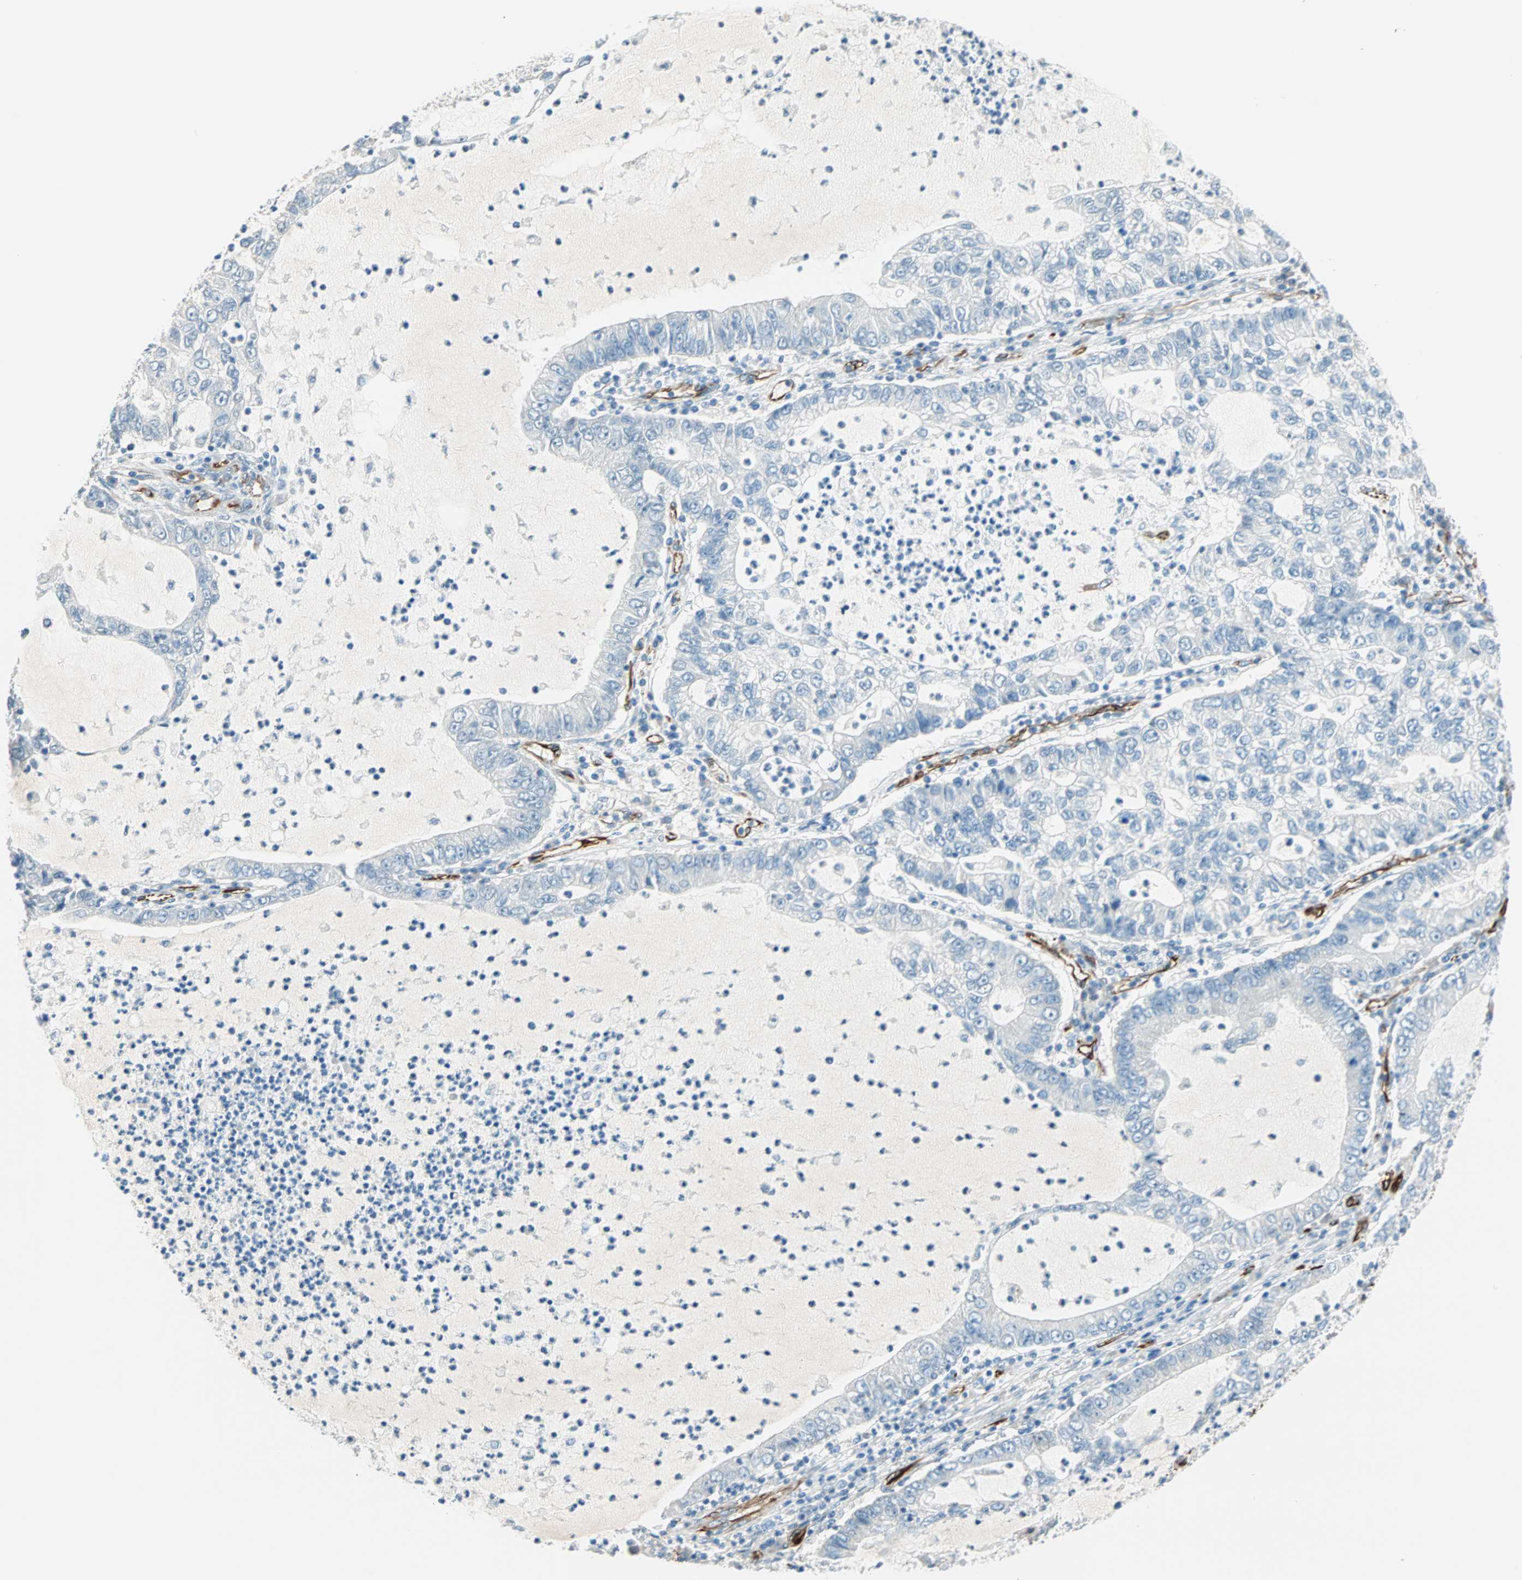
{"staining": {"intensity": "negative", "quantity": "none", "location": "none"}, "tissue": "lung cancer", "cell_type": "Tumor cells", "image_type": "cancer", "snomed": [{"axis": "morphology", "description": "Adenocarcinoma, NOS"}, {"axis": "topography", "description": "Lung"}], "caption": "Human lung adenocarcinoma stained for a protein using immunohistochemistry (IHC) exhibits no expression in tumor cells.", "gene": "NES", "patient": {"sex": "female", "age": 51}}